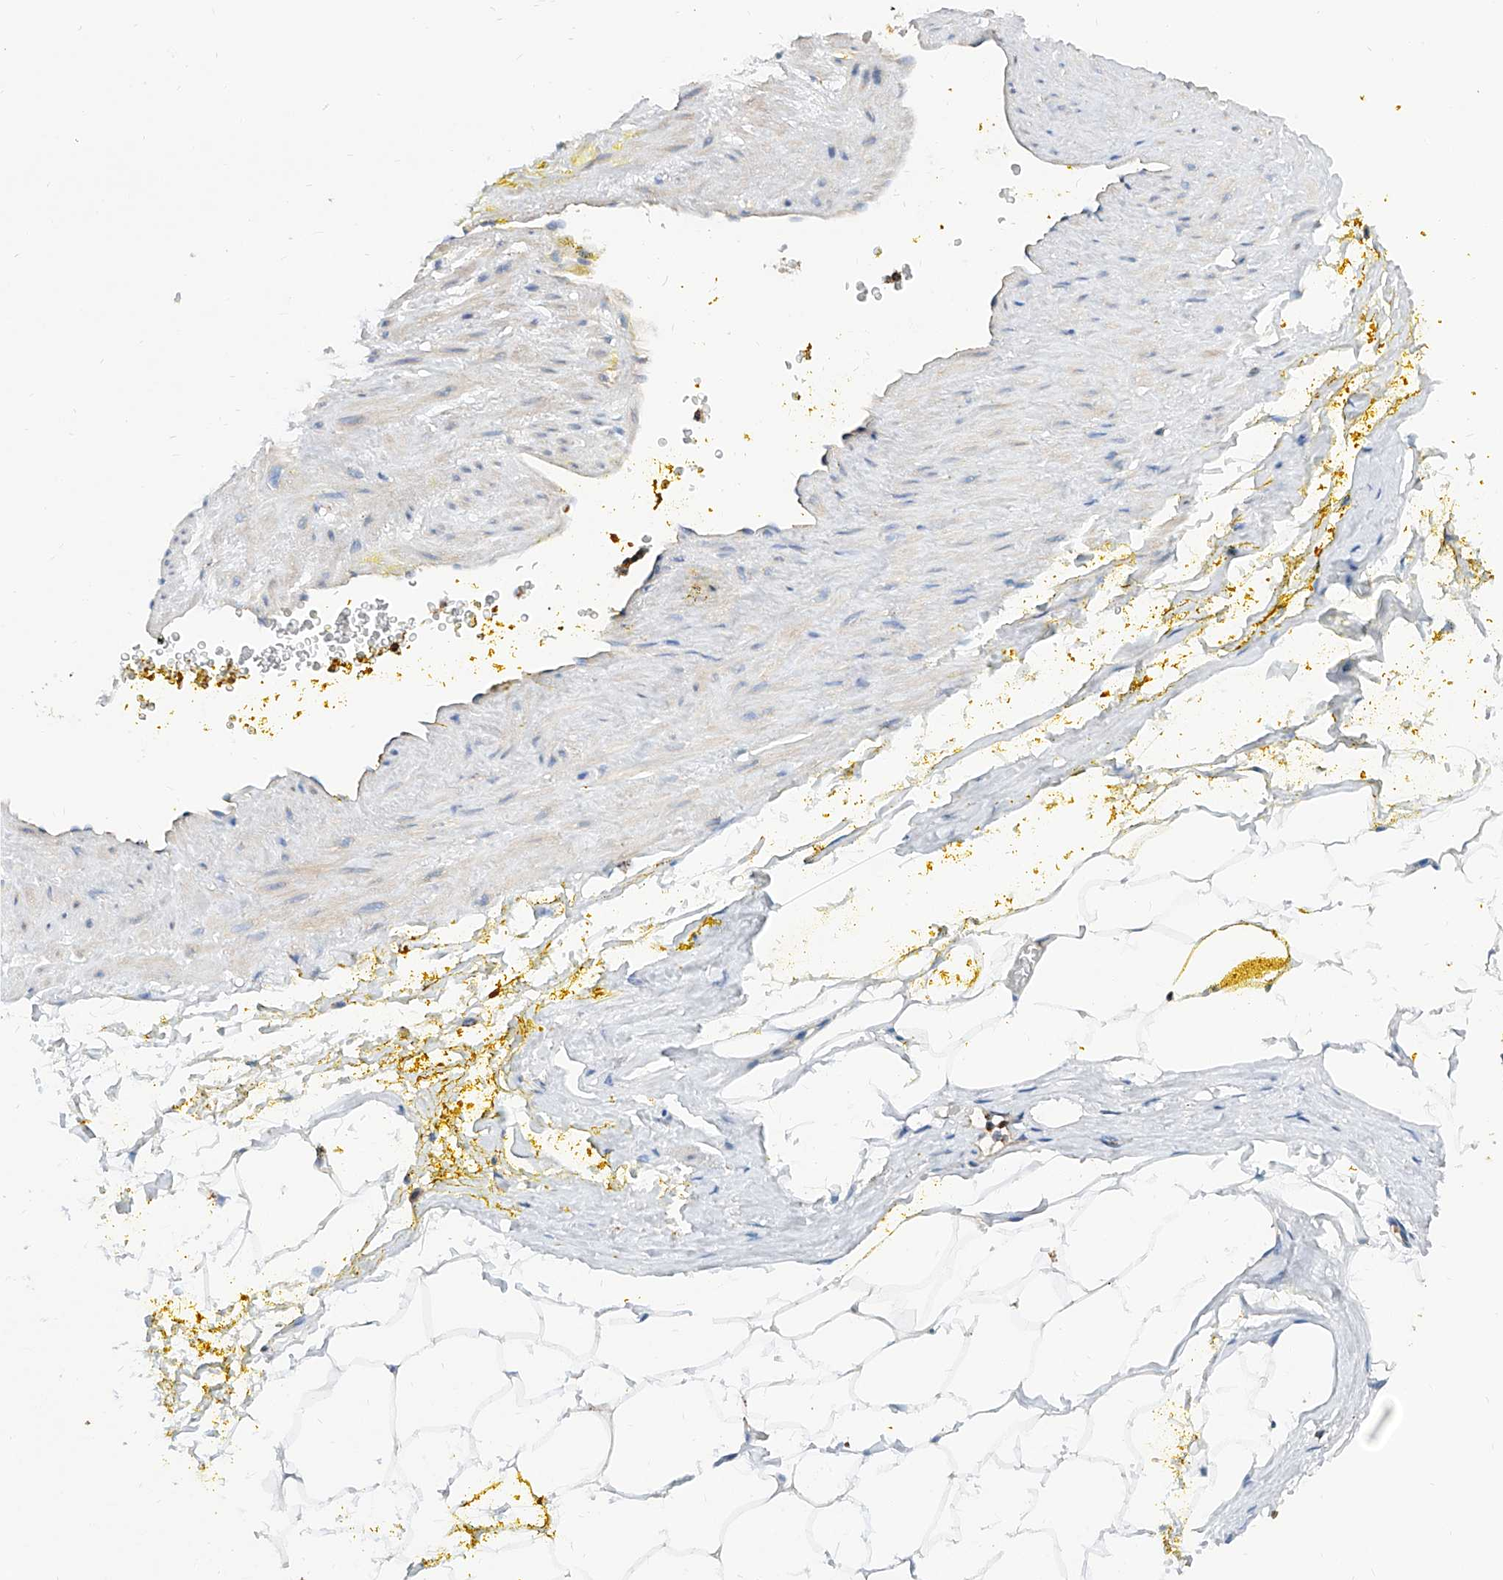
{"staining": {"intensity": "negative", "quantity": "none", "location": "none"}, "tissue": "adipose tissue", "cell_type": "Adipocytes", "image_type": "normal", "snomed": [{"axis": "morphology", "description": "Normal tissue, NOS"}, {"axis": "morphology", "description": "Adenocarcinoma, Low grade"}, {"axis": "topography", "description": "Prostate"}, {"axis": "topography", "description": "Peripheral nerve tissue"}], "caption": "Protein analysis of unremarkable adipose tissue reveals no significant expression in adipocytes. (Stains: DAB immunohistochemistry (IHC) with hematoxylin counter stain, Microscopy: brightfield microscopy at high magnification).", "gene": "CPNE5", "patient": {"sex": "male", "age": 63}}